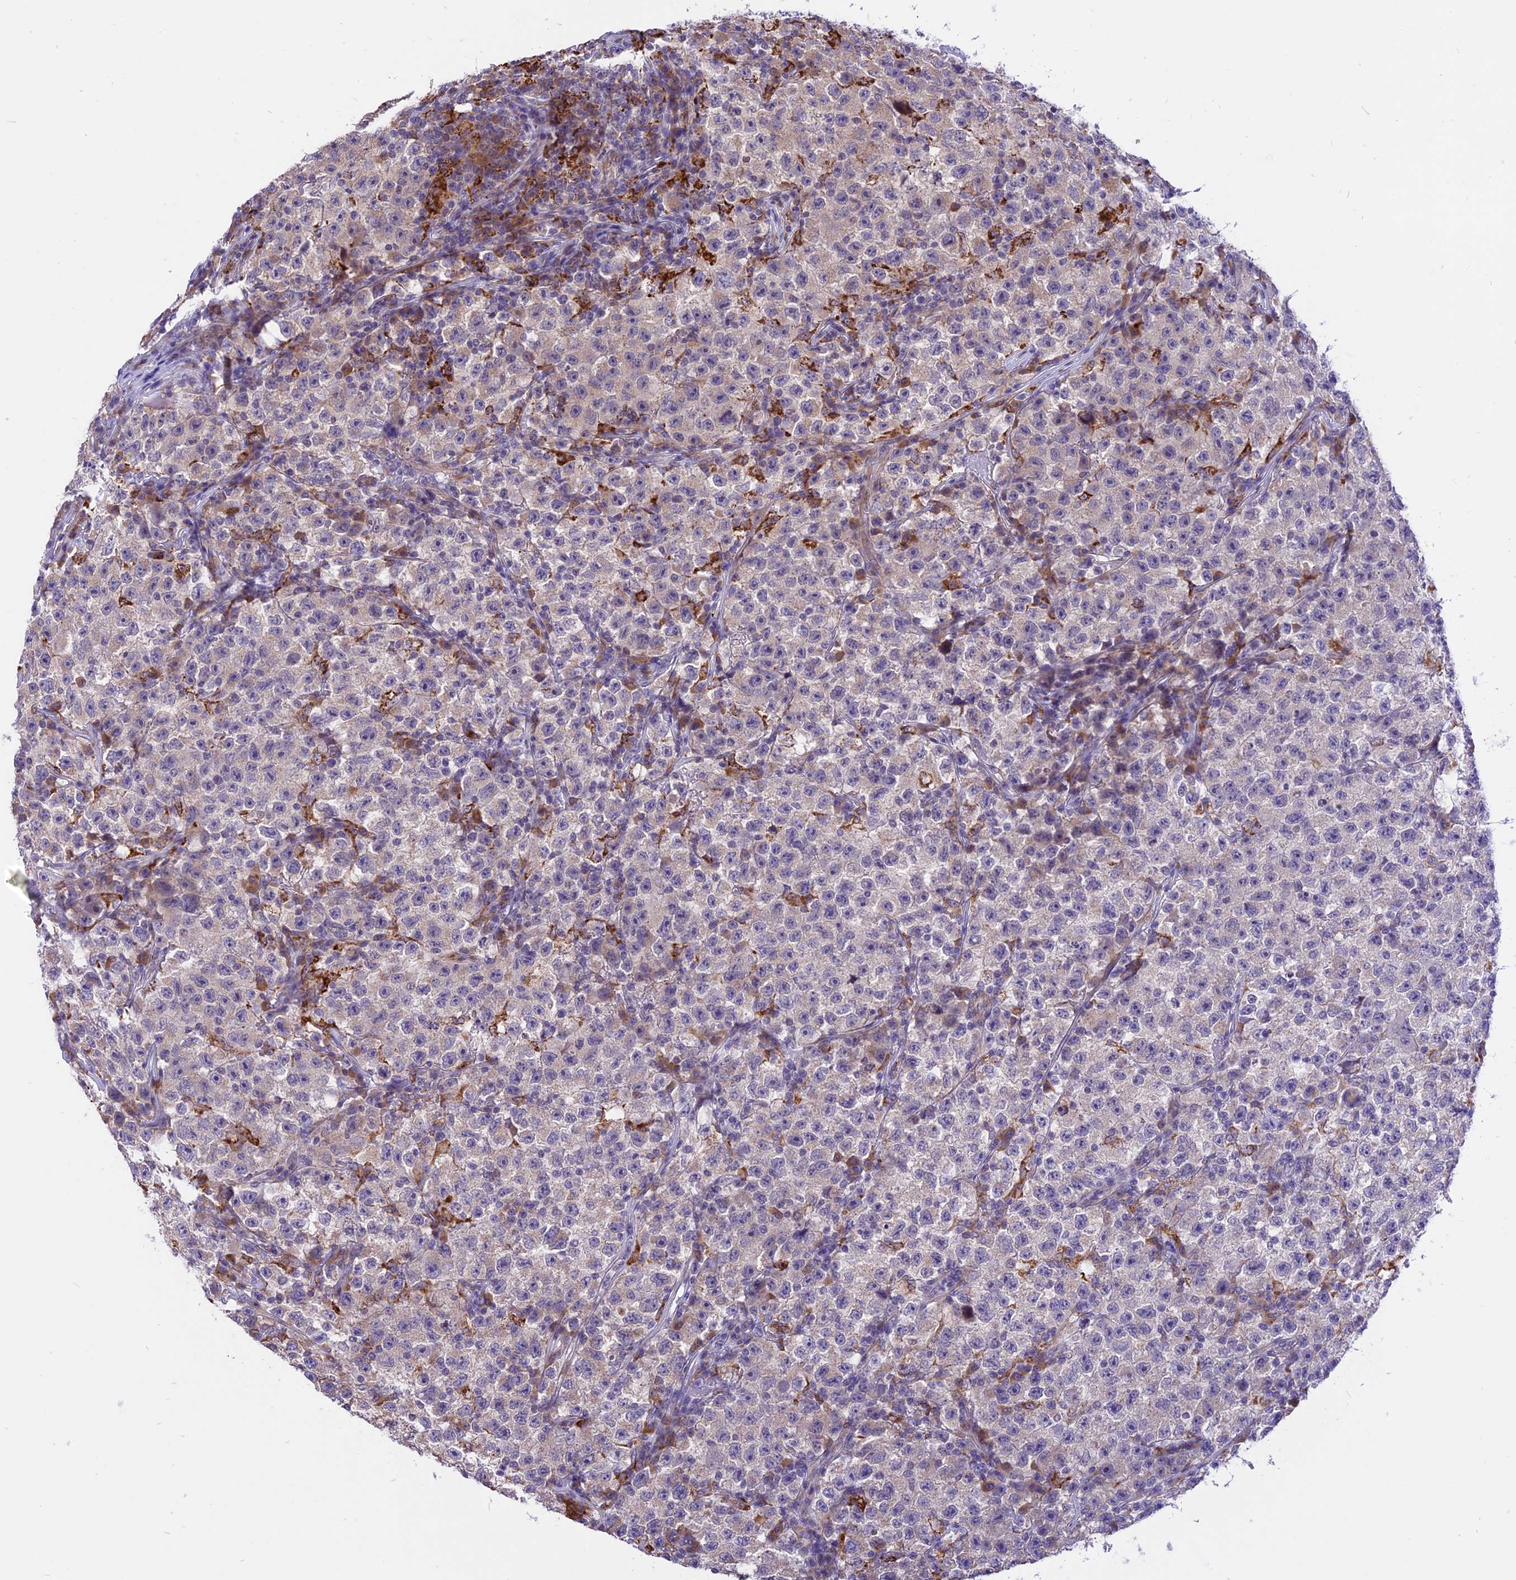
{"staining": {"intensity": "weak", "quantity": "<25%", "location": "cytoplasmic/membranous"}, "tissue": "testis cancer", "cell_type": "Tumor cells", "image_type": "cancer", "snomed": [{"axis": "morphology", "description": "Seminoma, NOS"}, {"axis": "topography", "description": "Testis"}], "caption": "A micrograph of human testis seminoma is negative for staining in tumor cells.", "gene": "ARMCX6", "patient": {"sex": "male", "age": 22}}